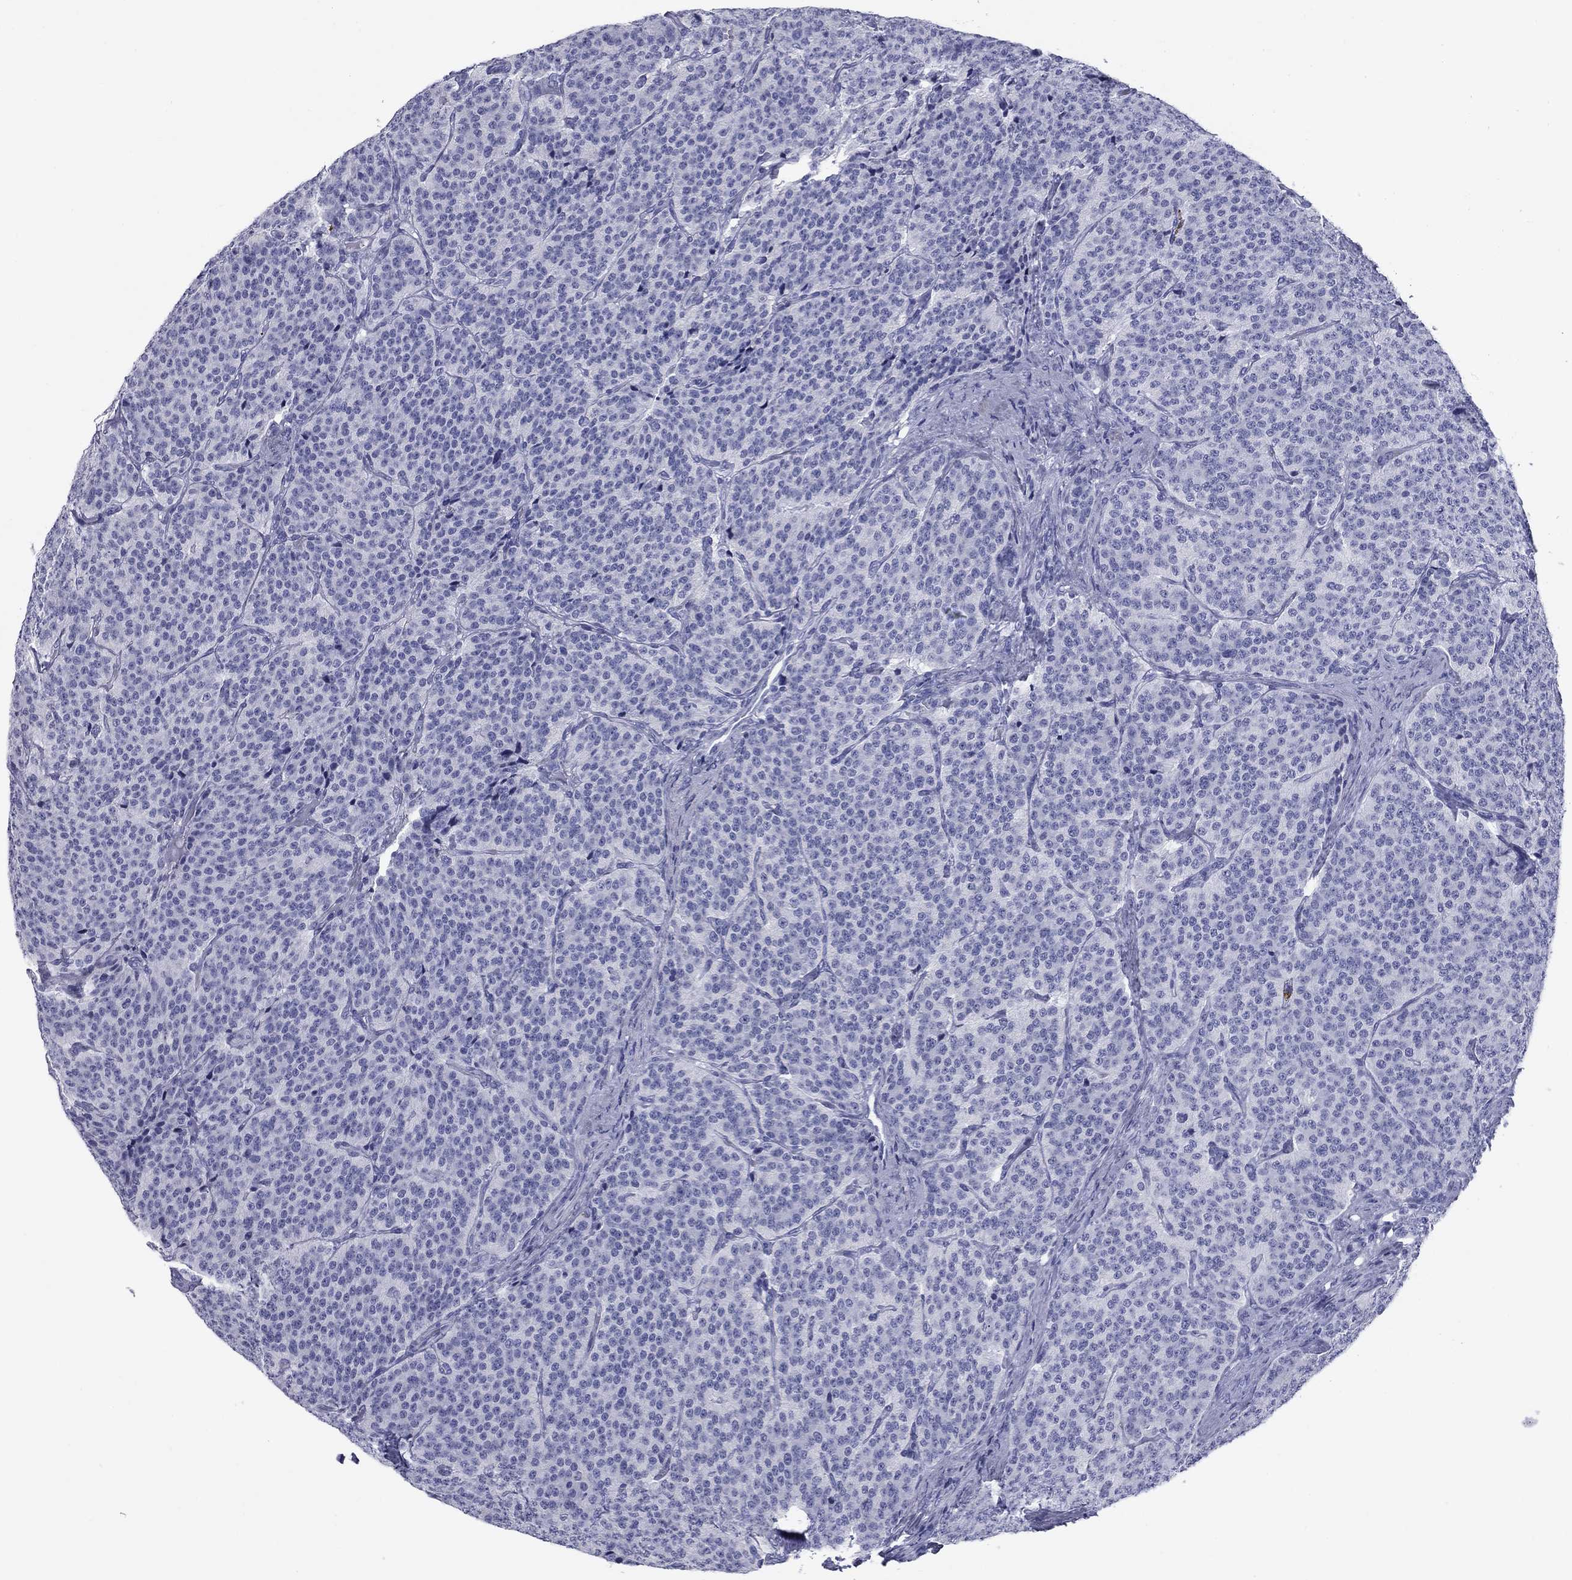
{"staining": {"intensity": "negative", "quantity": "none", "location": "none"}, "tissue": "carcinoid", "cell_type": "Tumor cells", "image_type": "cancer", "snomed": [{"axis": "morphology", "description": "Carcinoid, malignant, NOS"}, {"axis": "topography", "description": "Small intestine"}], "caption": "Carcinoid was stained to show a protein in brown. There is no significant expression in tumor cells. Brightfield microscopy of immunohistochemistry (IHC) stained with DAB (brown) and hematoxylin (blue), captured at high magnification.", "gene": "NPPA", "patient": {"sex": "female", "age": 58}}